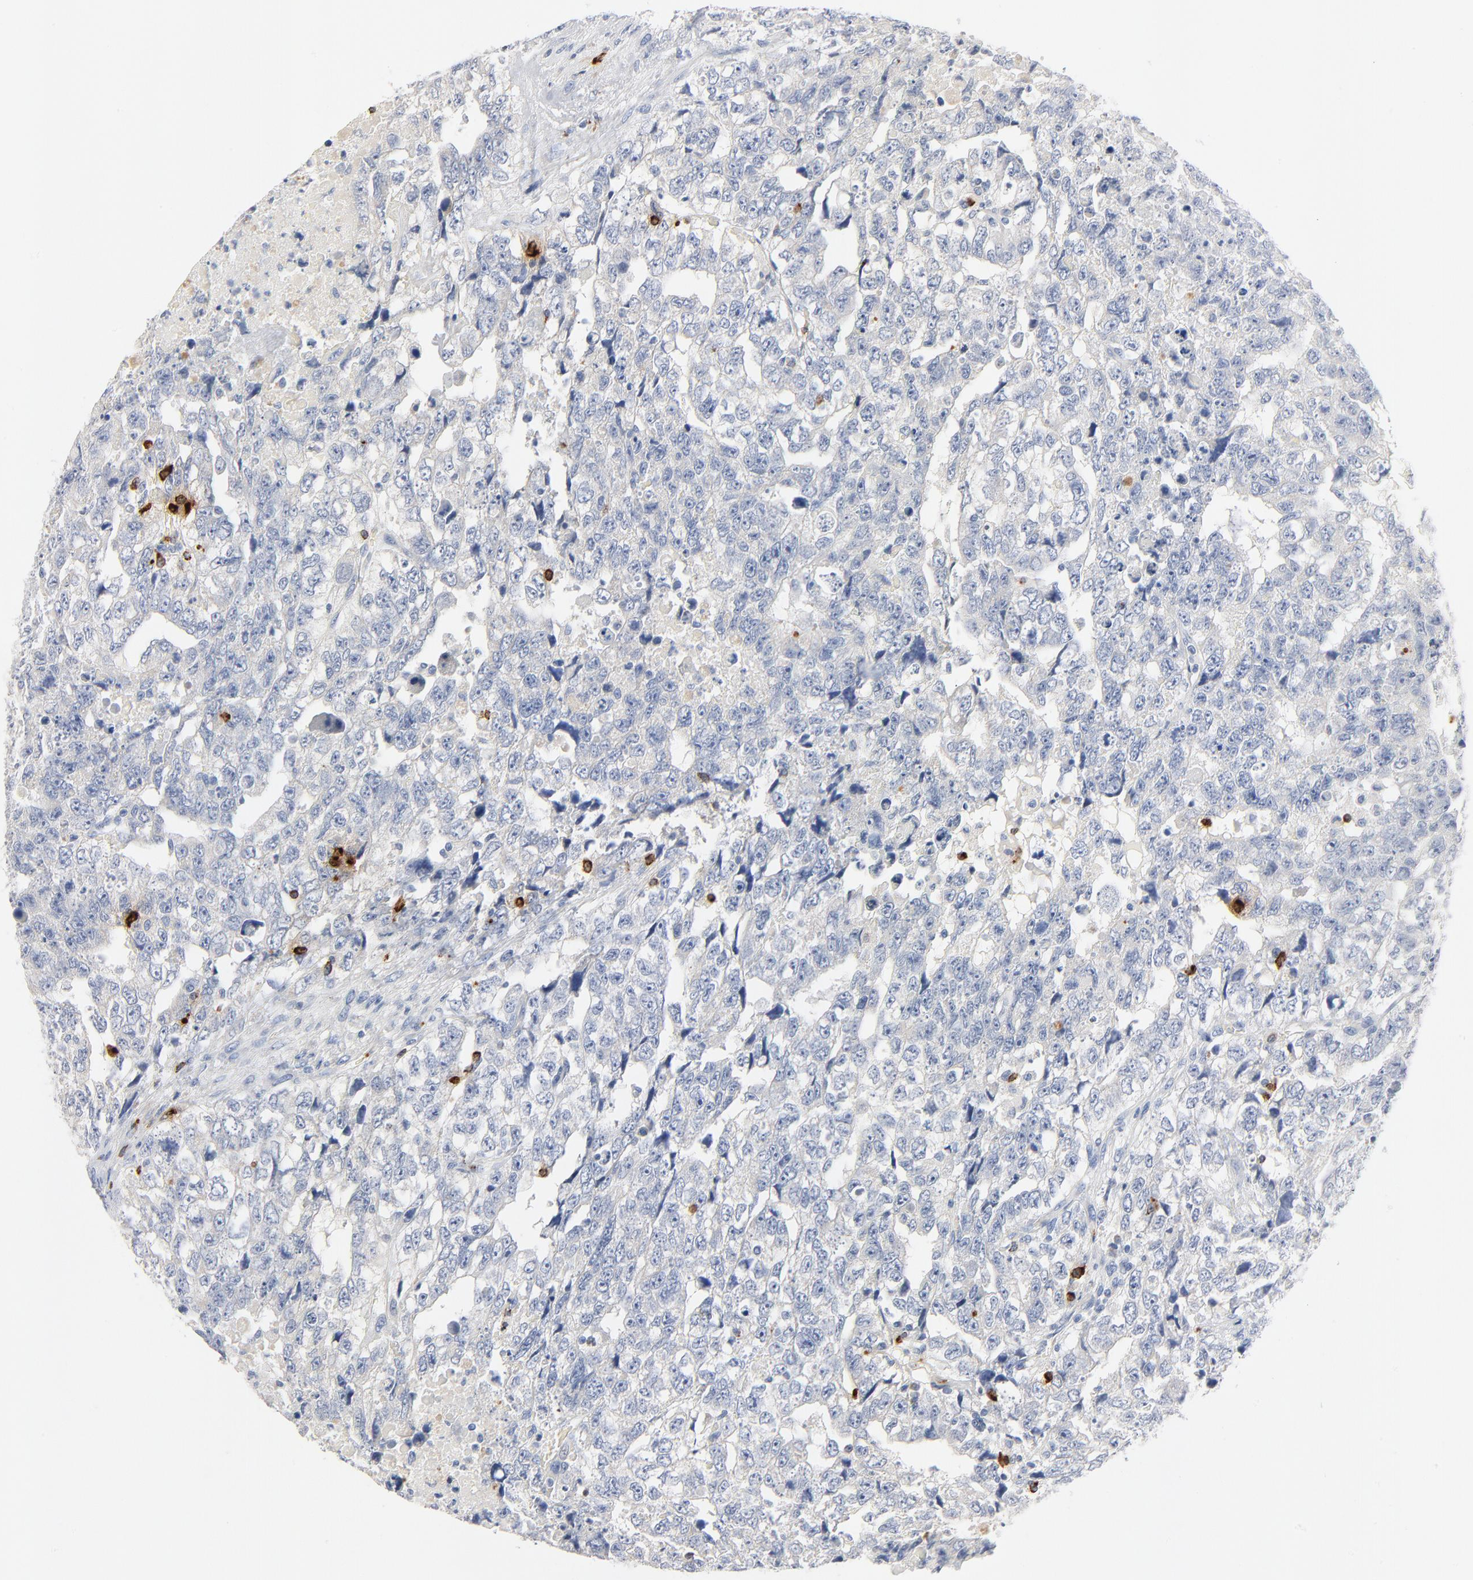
{"staining": {"intensity": "negative", "quantity": "none", "location": "none"}, "tissue": "testis cancer", "cell_type": "Tumor cells", "image_type": "cancer", "snomed": [{"axis": "morphology", "description": "Carcinoma, Embryonal, NOS"}, {"axis": "topography", "description": "Testis"}], "caption": "Immunohistochemistry of human testis cancer (embryonal carcinoma) reveals no expression in tumor cells. (Brightfield microscopy of DAB (3,3'-diaminobenzidine) IHC at high magnification).", "gene": "GZMB", "patient": {"sex": "male", "age": 36}}